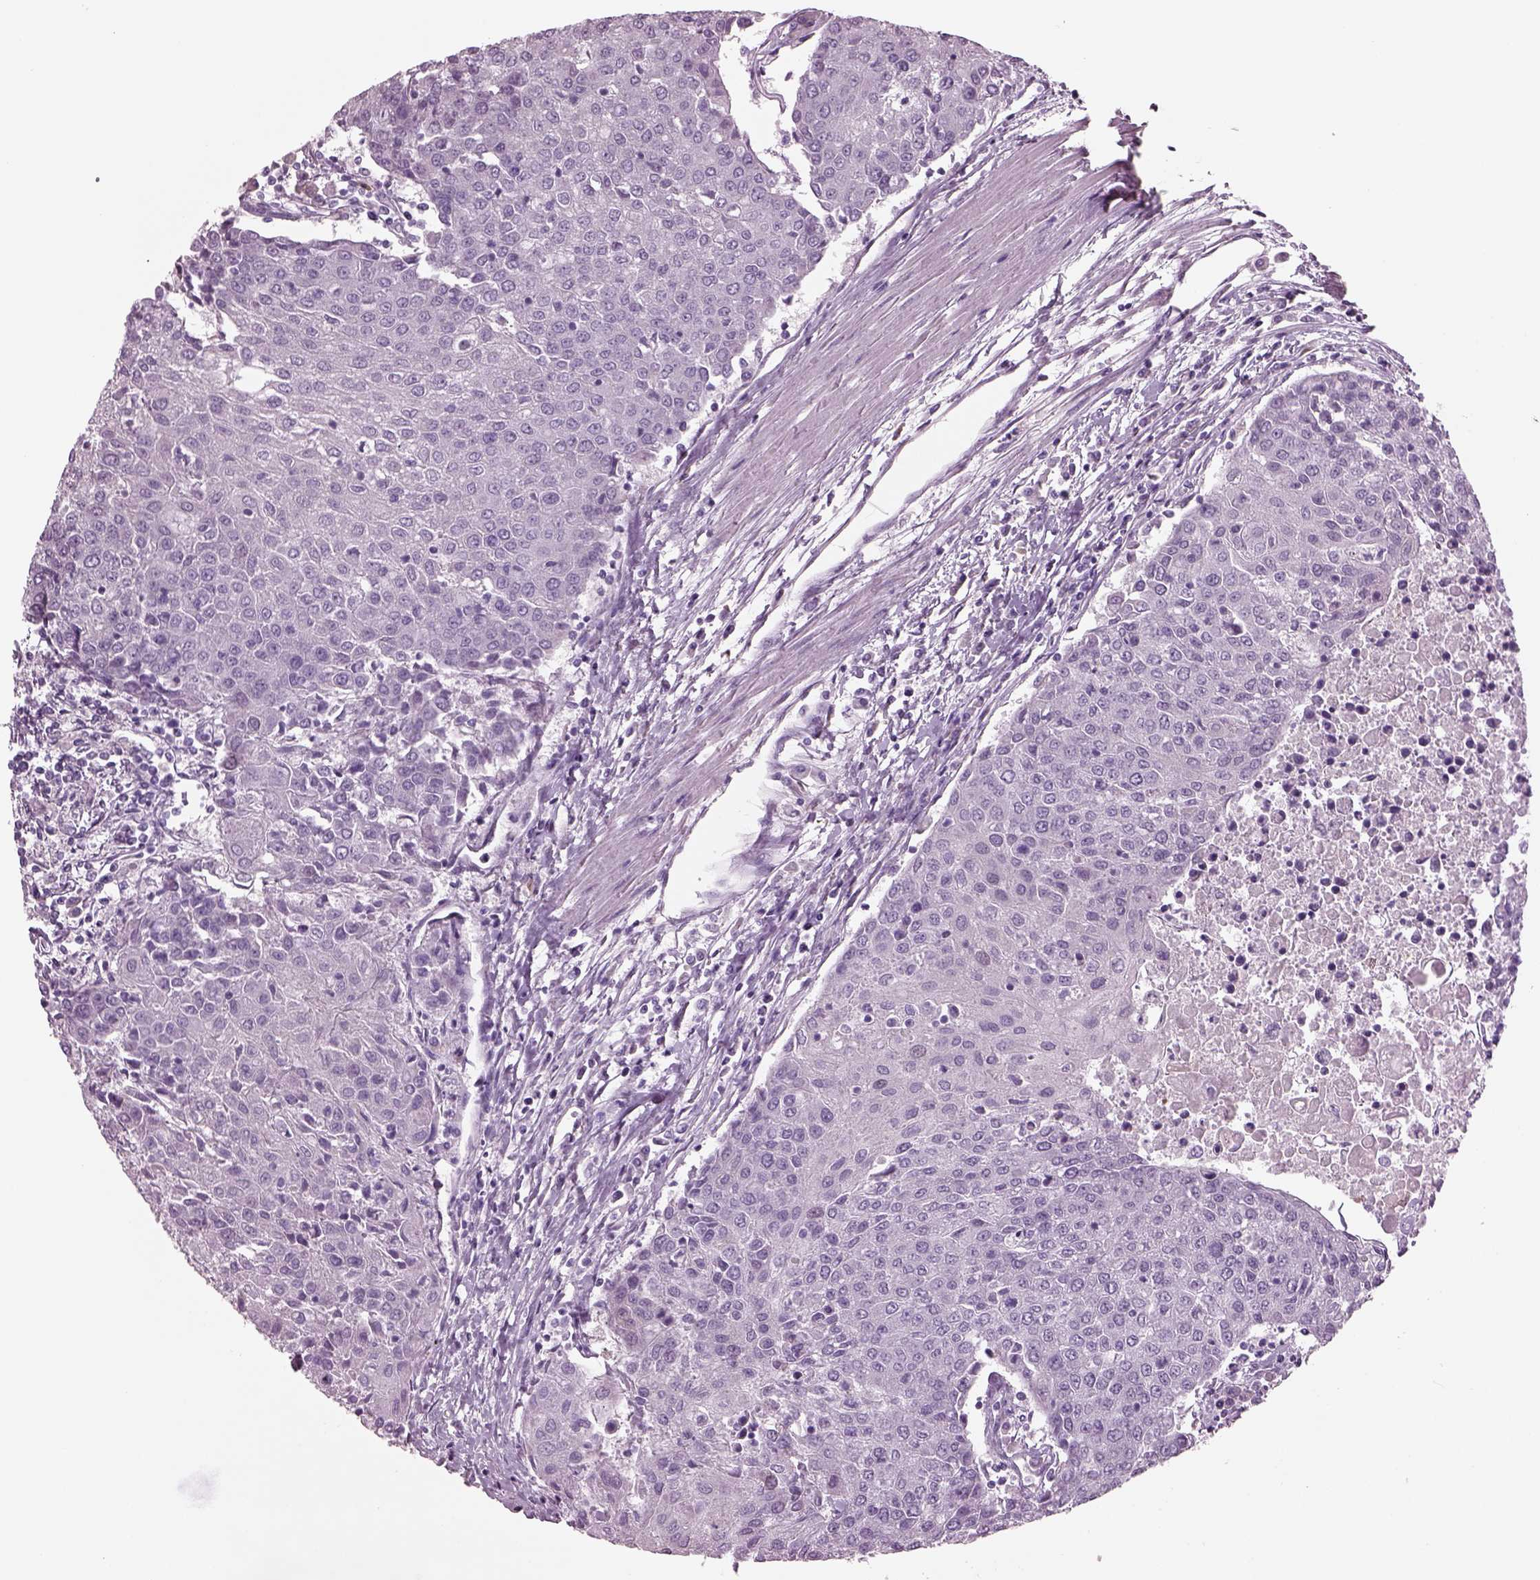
{"staining": {"intensity": "negative", "quantity": "none", "location": "none"}, "tissue": "urothelial cancer", "cell_type": "Tumor cells", "image_type": "cancer", "snomed": [{"axis": "morphology", "description": "Urothelial carcinoma, High grade"}, {"axis": "topography", "description": "Urinary bladder"}], "caption": "DAB immunohistochemical staining of human urothelial carcinoma (high-grade) shows no significant positivity in tumor cells.", "gene": "CYLC1", "patient": {"sex": "female", "age": 85}}